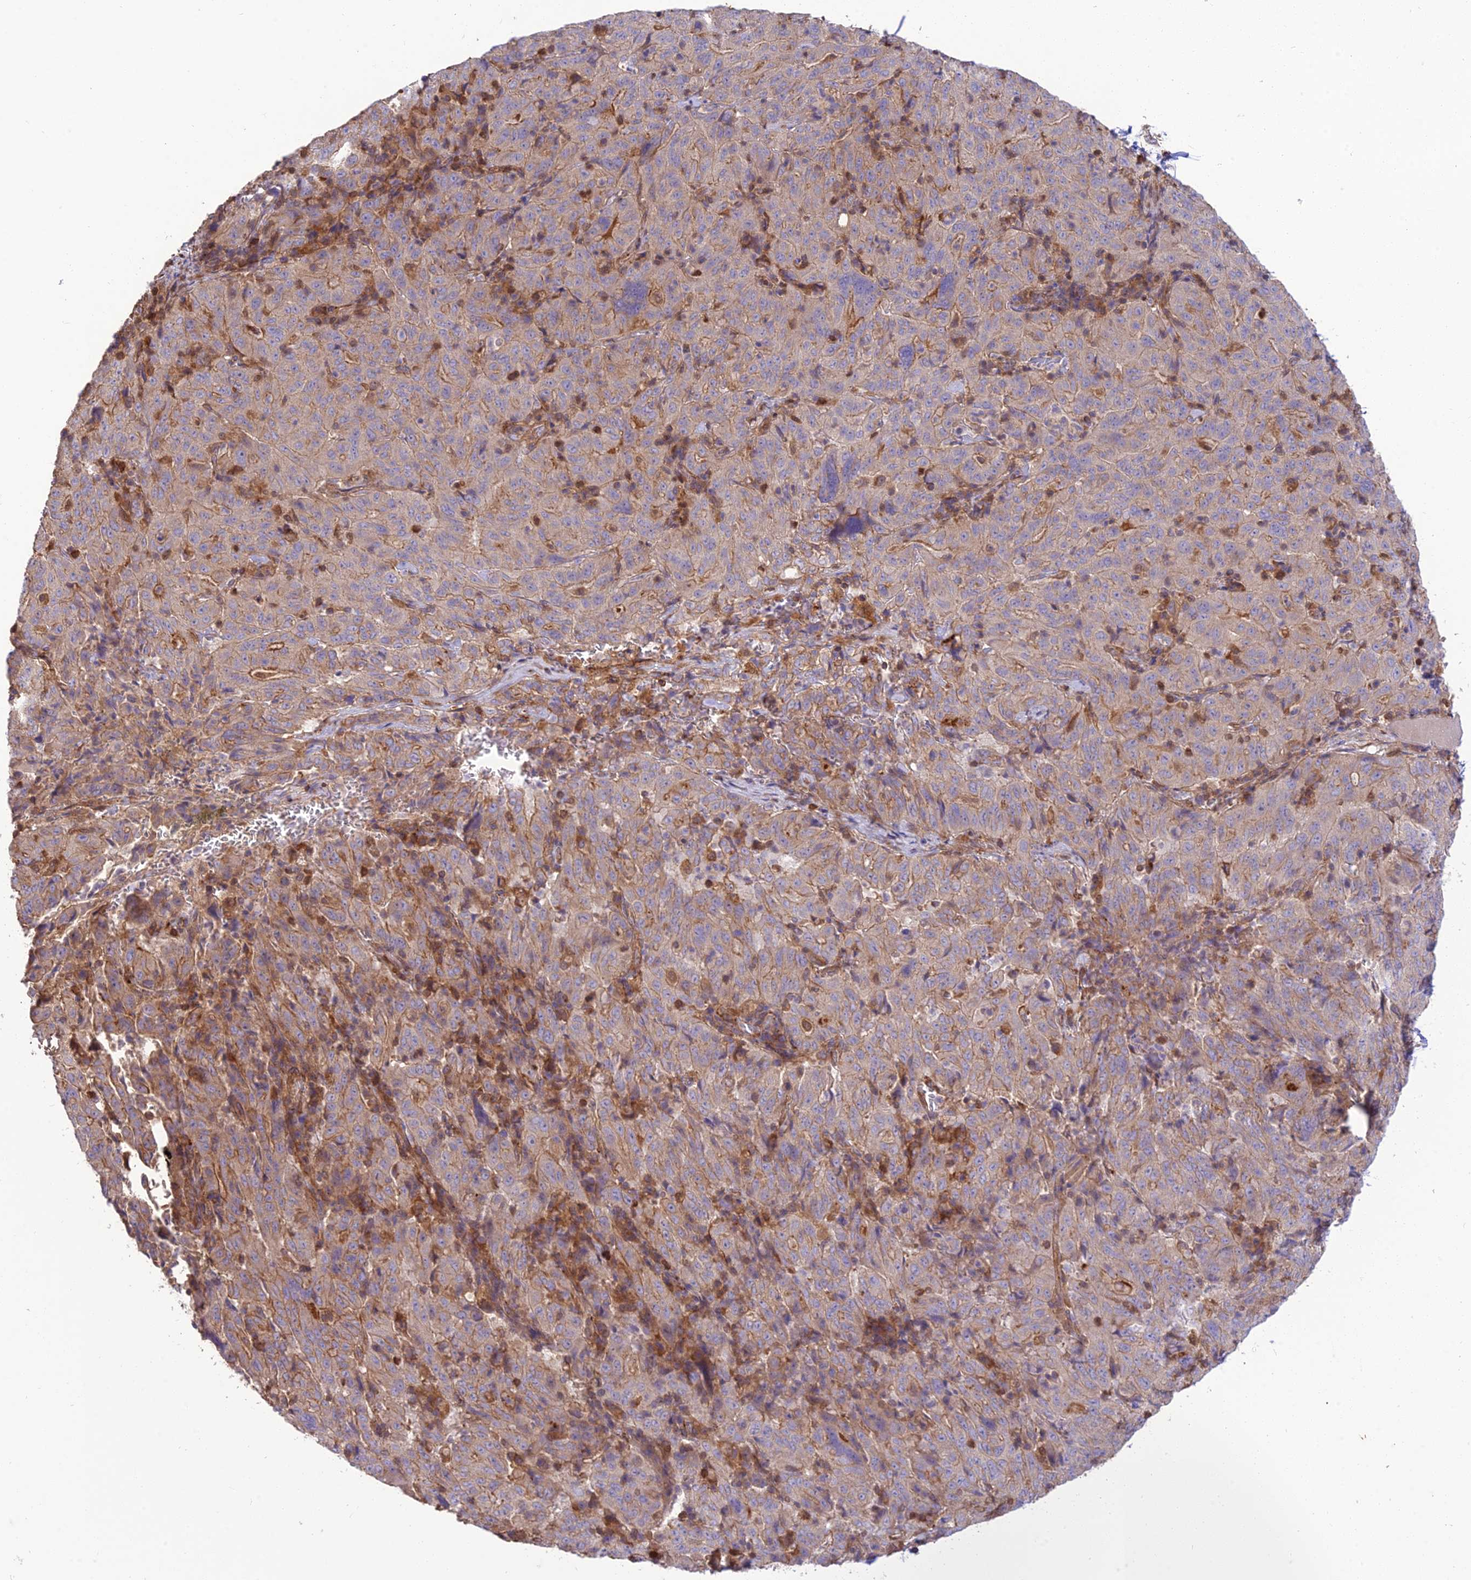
{"staining": {"intensity": "moderate", "quantity": "<25%", "location": "cytoplasmic/membranous"}, "tissue": "pancreatic cancer", "cell_type": "Tumor cells", "image_type": "cancer", "snomed": [{"axis": "morphology", "description": "Adenocarcinoma, NOS"}, {"axis": "topography", "description": "Pancreas"}], "caption": "This is an image of immunohistochemistry staining of pancreatic adenocarcinoma, which shows moderate positivity in the cytoplasmic/membranous of tumor cells.", "gene": "HPSE2", "patient": {"sex": "male", "age": 63}}